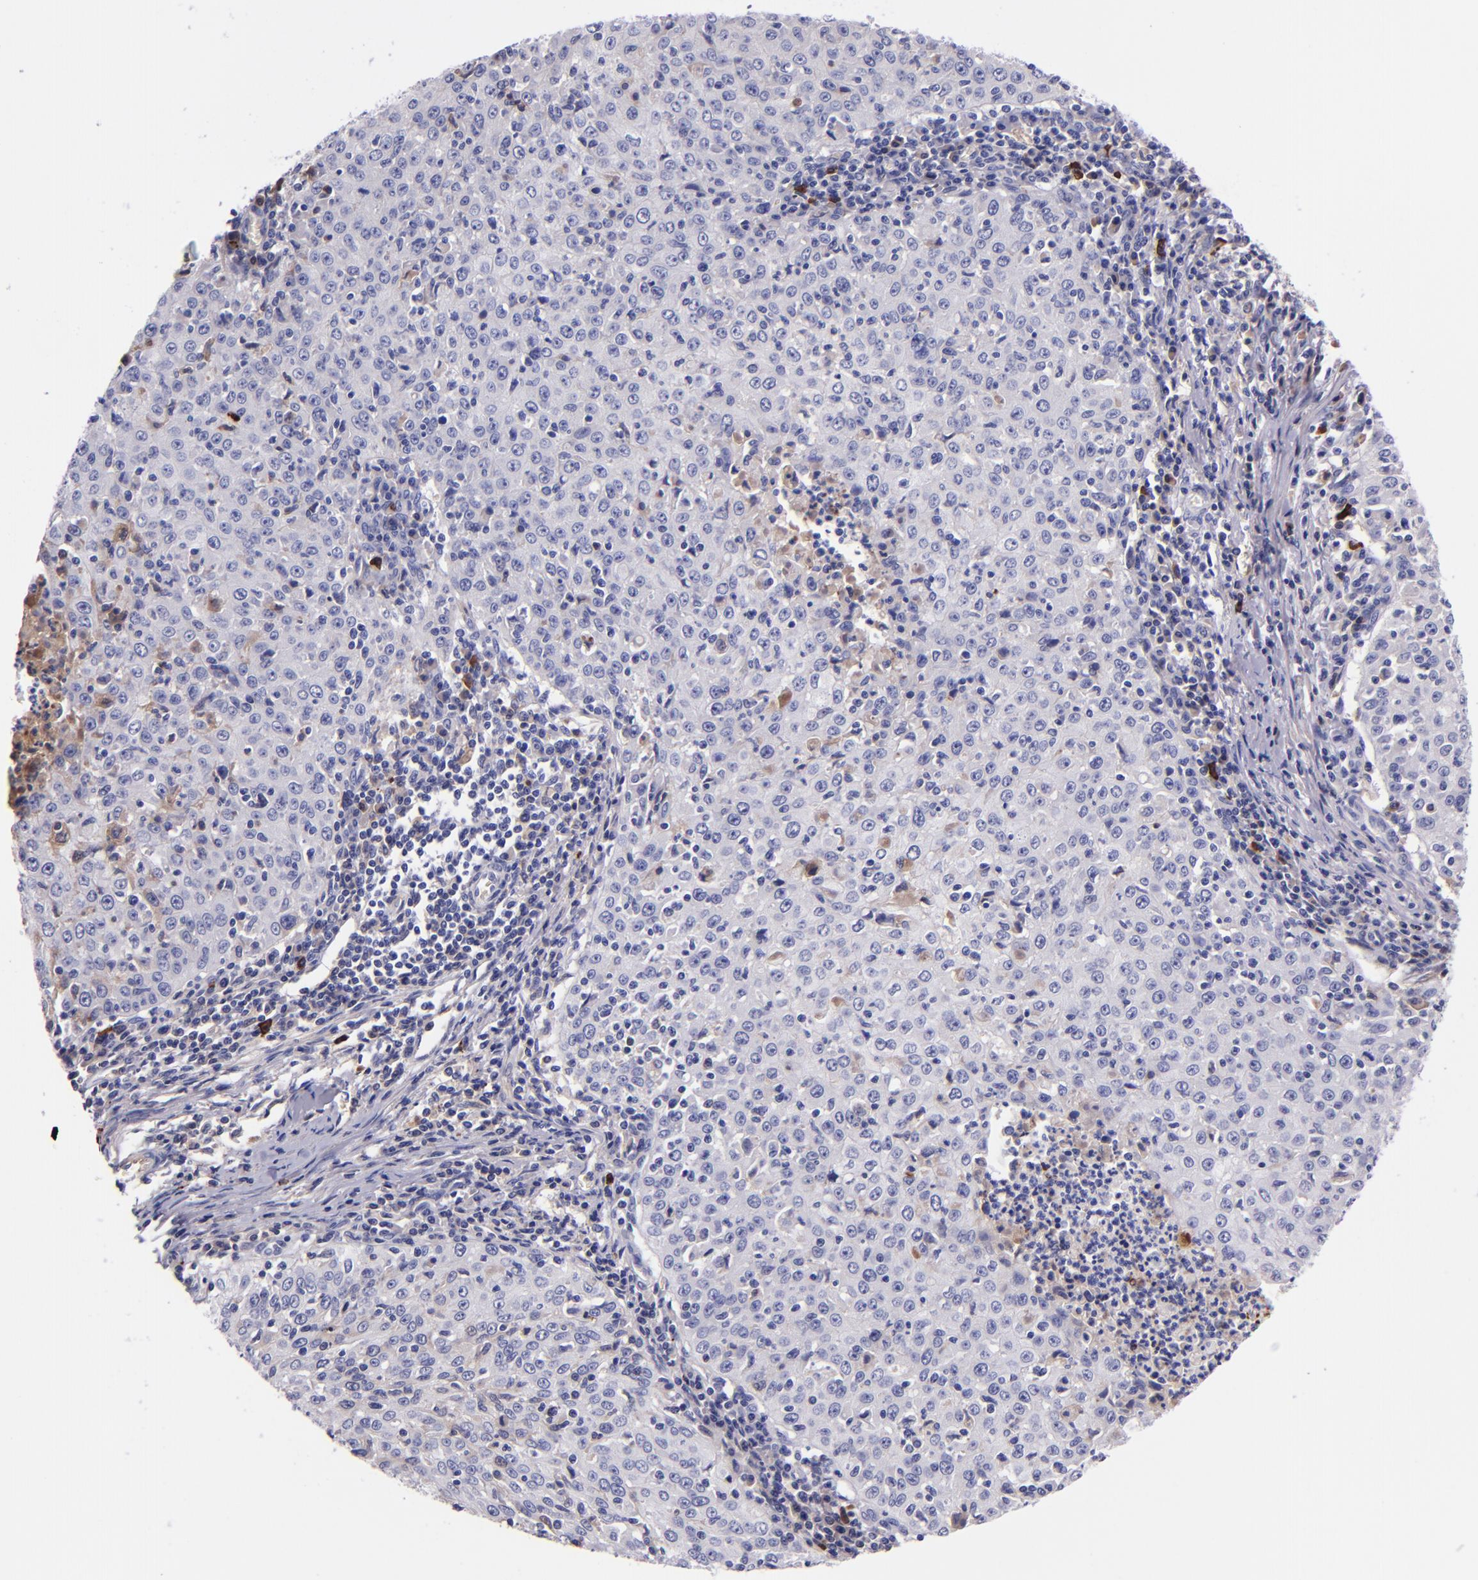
{"staining": {"intensity": "negative", "quantity": "none", "location": "none"}, "tissue": "cervical cancer", "cell_type": "Tumor cells", "image_type": "cancer", "snomed": [{"axis": "morphology", "description": "Squamous cell carcinoma, NOS"}, {"axis": "topography", "description": "Cervix"}], "caption": "Cervical cancer stained for a protein using IHC shows no staining tumor cells.", "gene": "KNG1", "patient": {"sex": "female", "age": 27}}